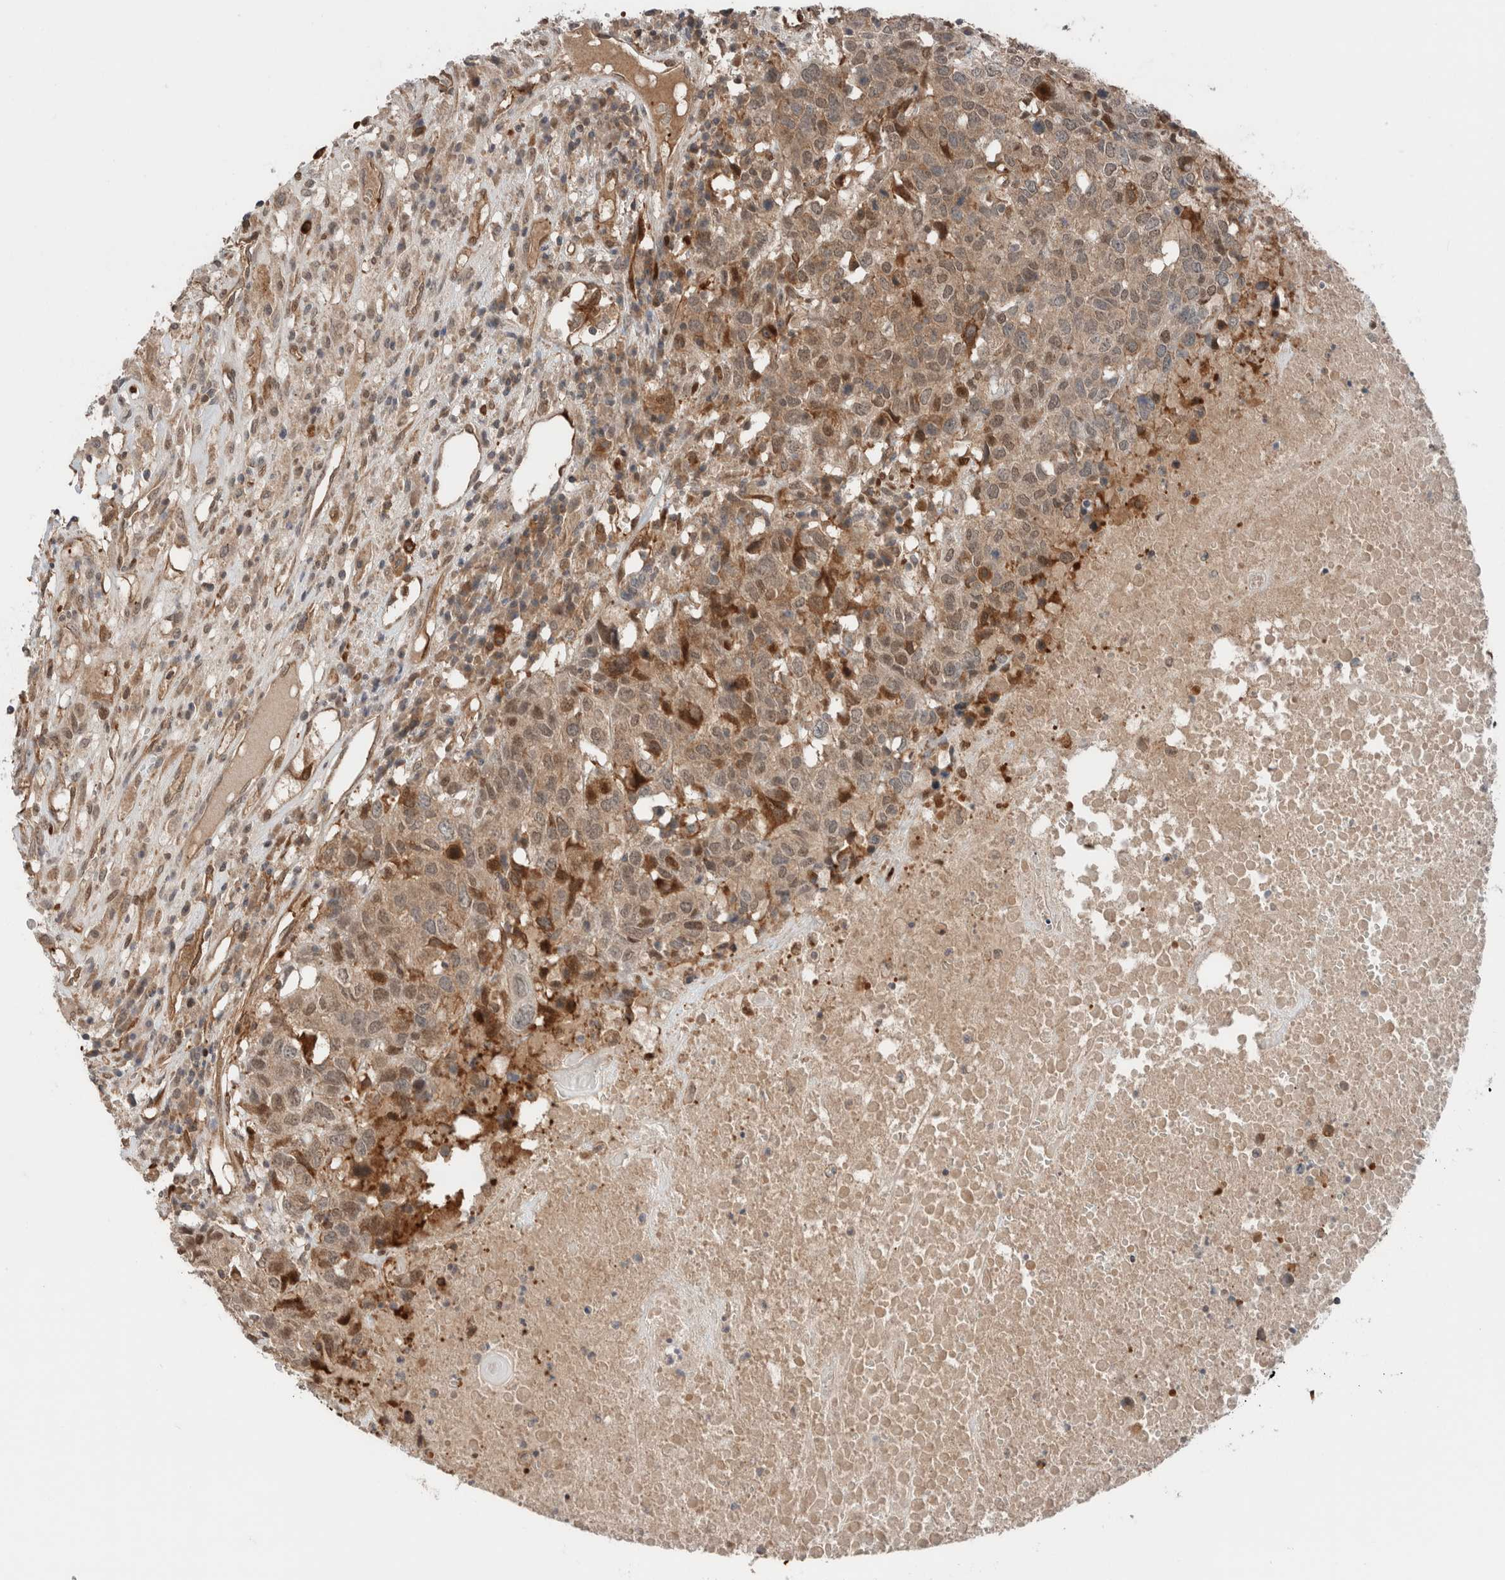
{"staining": {"intensity": "moderate", "quantity": ">75%", "location": "cytoplasmic/membranous,nuclear"}, "tissue": "head and neck cancer", "cell_type": "Tumor cells", "image_type": "cancer", "snomed": [{"axis": "morphology", "description": "Squamous cell carcinoma, NOS"}, {"axis": "topography", "description": "Head-Neck"}], "caption": "Immunohistochemical staining of human head and neck squamous cell carcinoma exhibits medium levels of moderate cytoplasmic/membranous and nuclear expression in approximately >75% of tumor cells.", "gene": "XPNPEP1", "patient": {"sex": "male", "age": 66}}